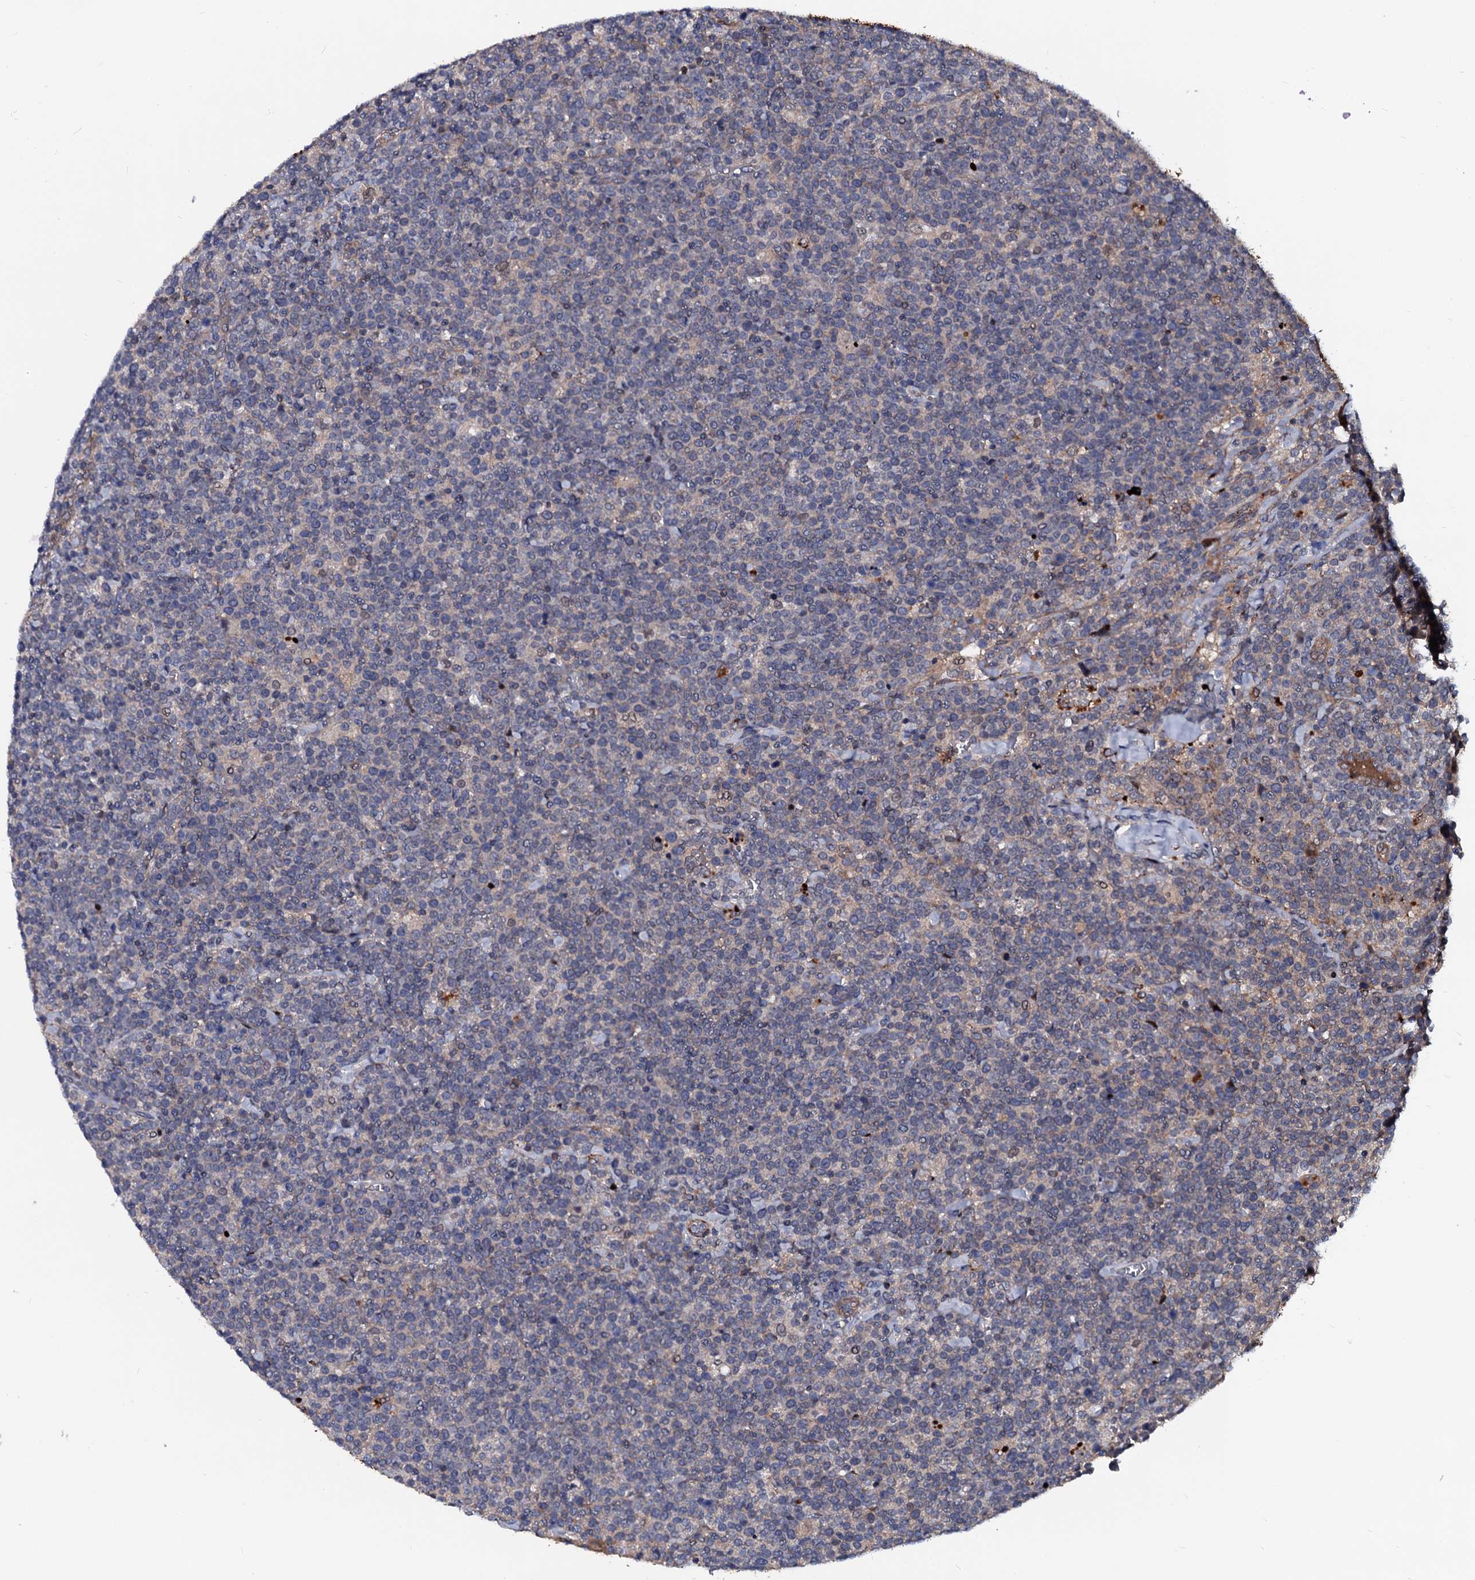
{"staining": {"intensity": "negative", "quantity": "none", "location": "none"}, "tissue": "lymphoma", "cell_type": "Tumor cells", "image_type": "cancer", "snomed": [{"axis": "morphology", "description": "Malignant lymphoma, non-Hodgkin's type, High grade"}, {"axis": "topography", "description": "Lymph node"}], "caption": "A photomicrograph of malignant lymphoma, non-Hodgkin's type (high-grade) stained for a protein reveals no brown staining in tumor cells.", "gene": "N4BP1", "patient": {"sex": "male", "age": 61}}